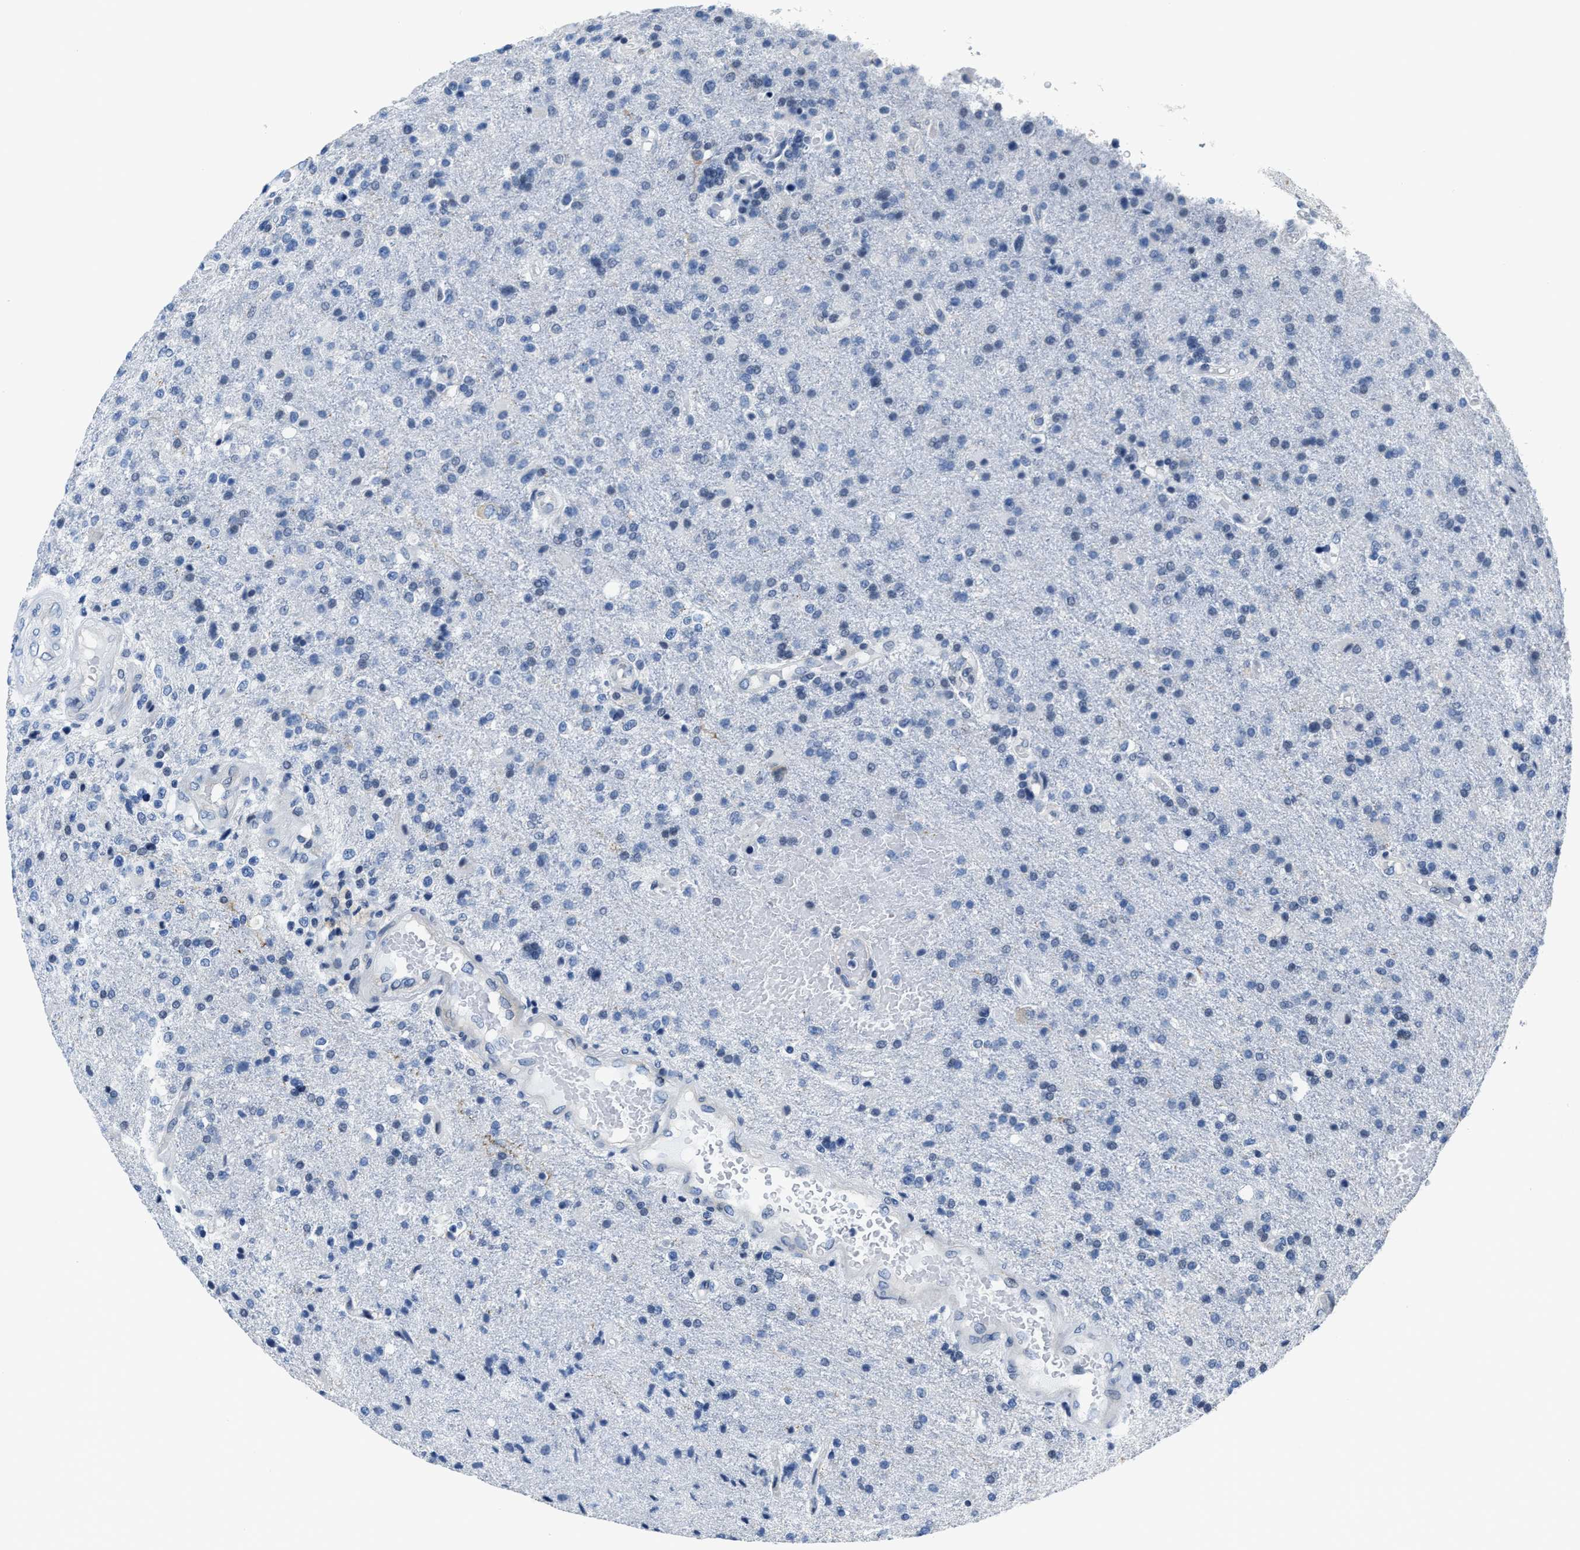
{"staining": {"intensity": "negative", "quantity": "none", "location": "none"}, "tissue": "glioma", "cell_type": "Tumor cells", "image_type": "cancer", "snomed": [{"axis": "morphology", "description": "Glioma, malignant, High grade"}, {"axis": "topography", "description": "Brain"}], "caption": "DAB (3,3'-diaminobenzidine) immunohistochemical staining of malignant high-grade glioma reveals no significant positivity in tumor cells.", "gene": "ASZ1", "patient": {"sex": "male", "age": 72}}